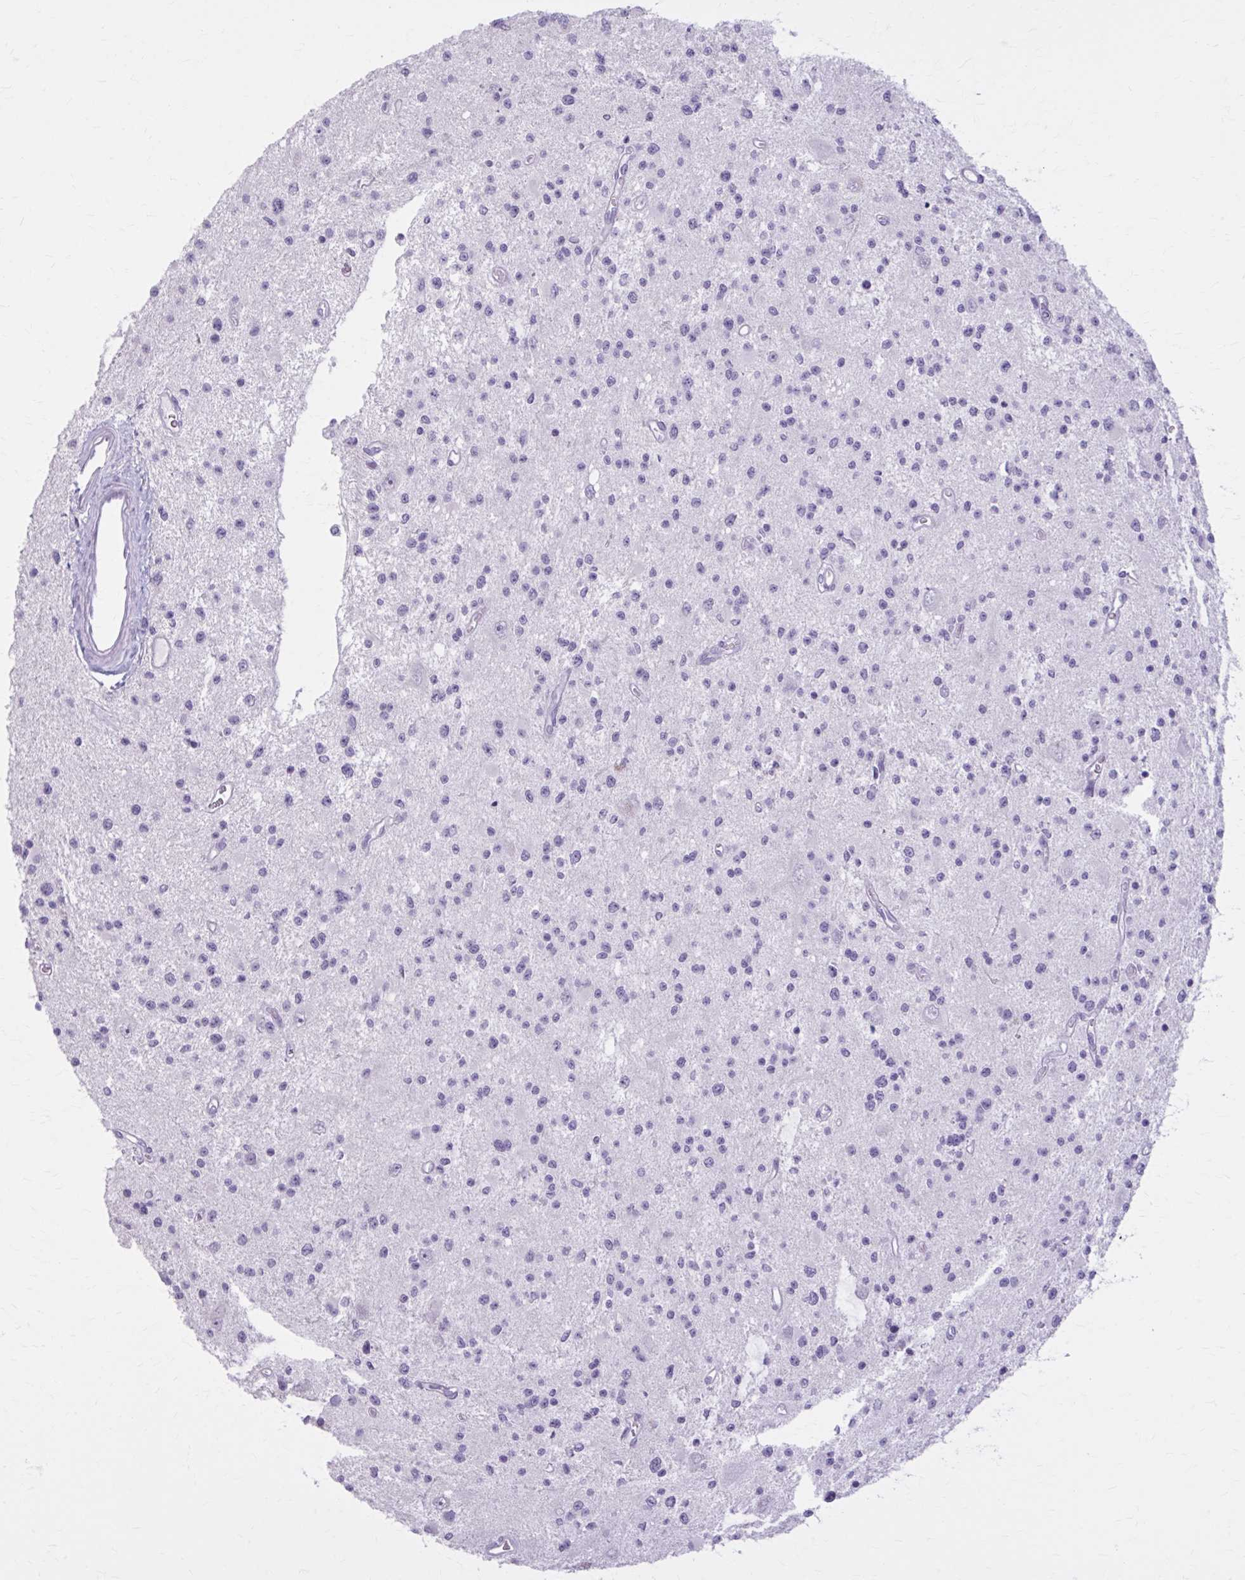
{"staining": {"intensity": "negative", "quantity": "none", "location": "none"}, "tissue": "glioma", "cell_type": "Tumor cells", "image_type": "cancer", "snomed": [{"axis": "morphology", "description": "Glioma, malignant, Low grade"}, {"axis": "topography", "description": "Brain"}], "caption": "Malignant low-grade glioma was stained to show a protein in brown. There is no significant expression in tumor cells. Brightfield microscopy of immunohistochemistry stained with DAB (brown) and hematoxylin (blue), captured at high magnification.", "gene": "OR4B1", "patient": {"sex": "male", "age": 43}}